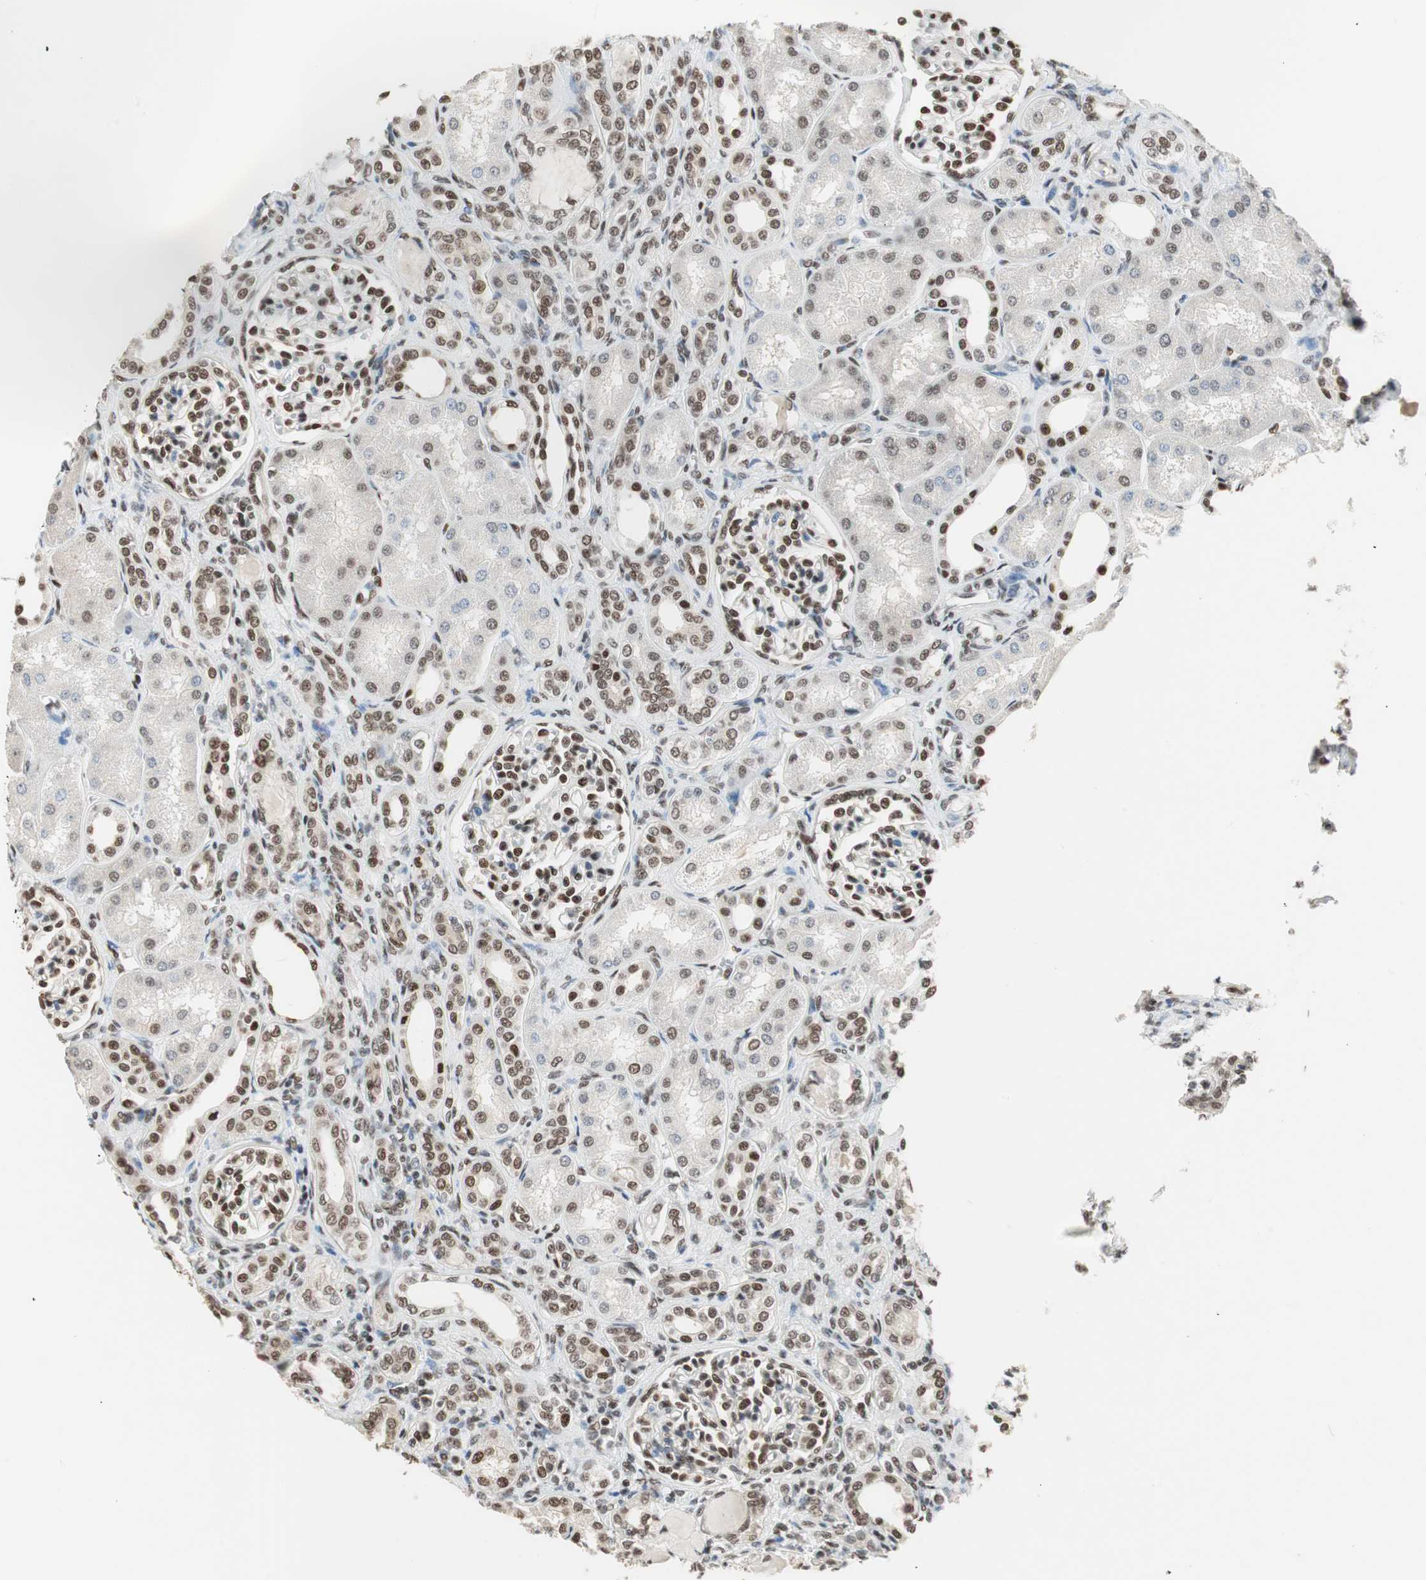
{"staining": {"intensity": "strong", "quantity": ">75%", "location": "nuclear"}, "tissue": "kidney", "cell_type": "Cells in glomeruli", "image_type": "normal", "snomed": [{"axis": "morphology", "description": "Normal tissue, NOS"}, {"axis": "topography", "description": "Kidney"}], "caption": "High-power microscopy captured an immunohistochemistry image of benign kidney, revealing strong nuclear staining in about >75% of cells in glomeruli. The staining was performed using DAB to visualize the protein expression in brown, while the nuclei were stained in blue with hematoxylin (Magnification: 20x).", "gene": "ZBTB17", "patient": {"sex": "male", "age": 7}}